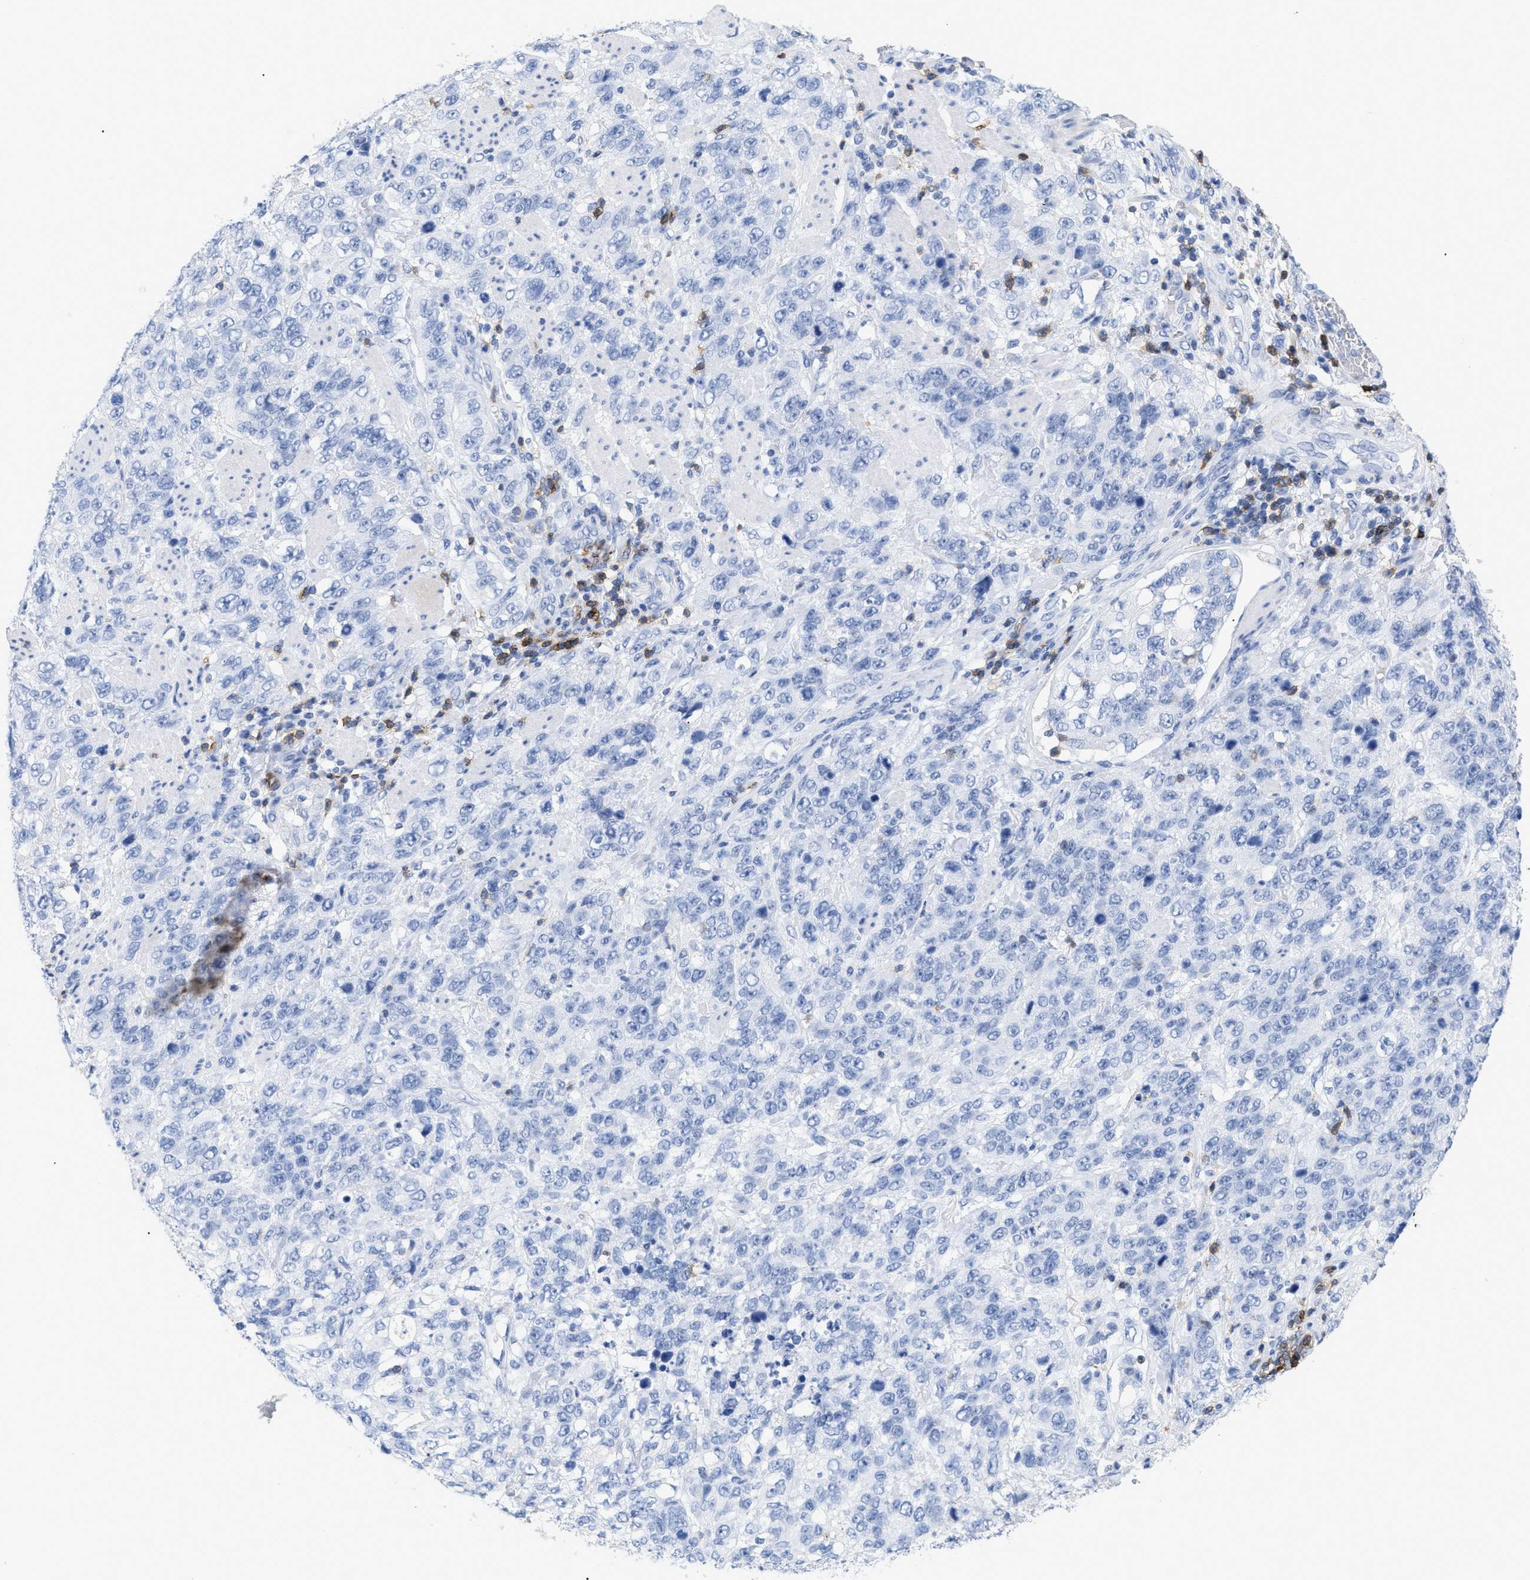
{"staining": {"intensity": "negative", "quantity": "none", "location": "none"}, "tissue": "stomach cancer", "cell_type": "Tumor cells", "image_type": "cancer", "snomed": [{"axis": "morphology", "description": "Adenocarcinoma, NOS"}, {"axis": "topography", "description": "Stomach"}], "caption": "IHC photomicrograph of human stomach cancer stained for a protein (brown), which demonstrates no expression in tumor cells.", "gene": "CD5", "patient": {"sex": "male", "age": 48}}